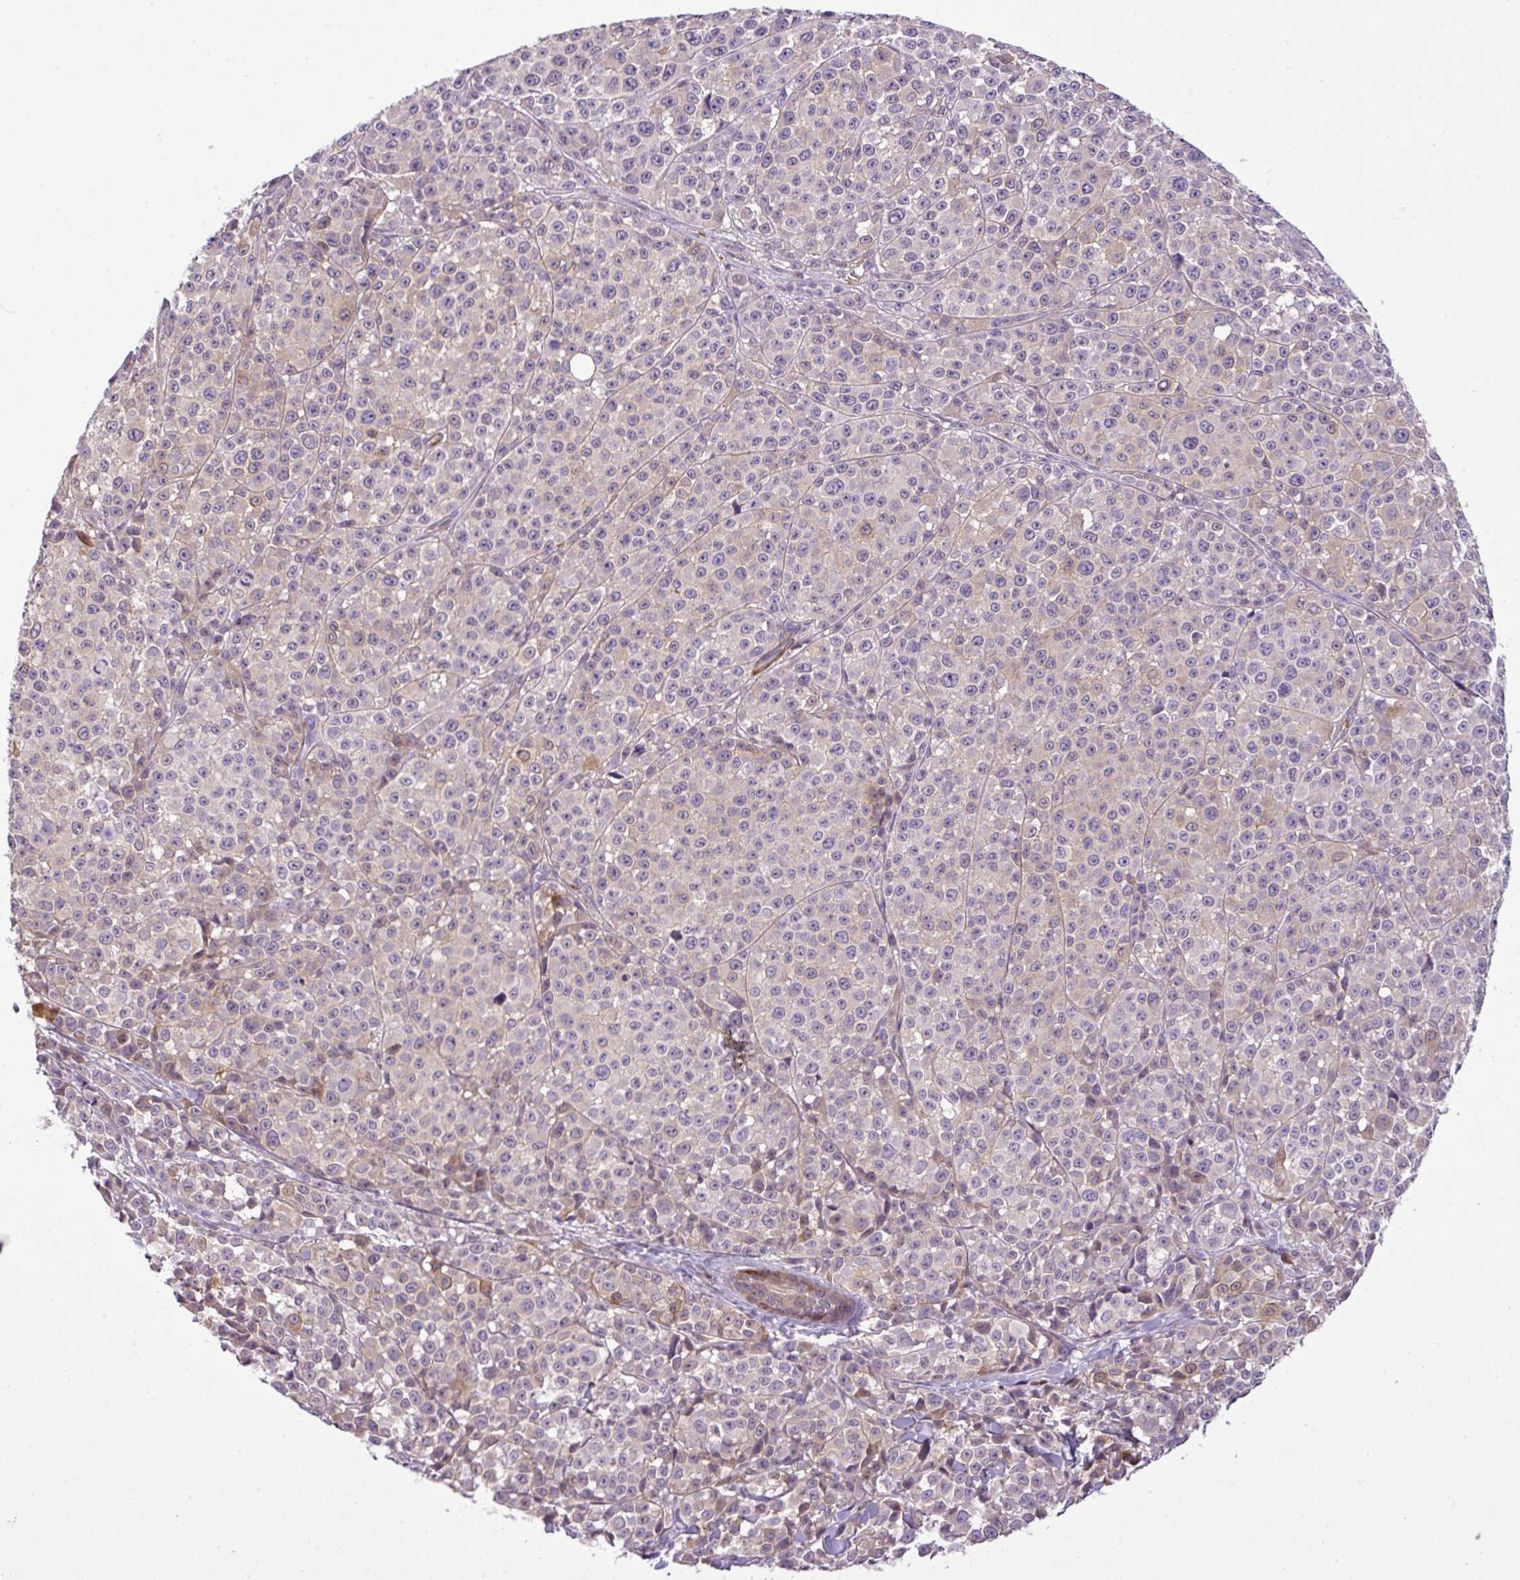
{"staining": {"intensity": "moderate", "quantity": "<25%", "location": "cytoplasmic/membranous,nuclear"}, "tissue": "melanoma", "cell_type": "Tumor cells", "image_type": "cancer", "snomed": [{"axis": "morphology", "description": "Malignant melanoma, NOS"}, {"axis": "topography", "description": "Skin"}], "caption": "Malignant melanoma stained for a protein exhibits moderate cytoplasmic/membranous and nuclear positivity in tumor cells.", "gene": "NBEAL2", "patient": {"sex": "female", "age": 35}}